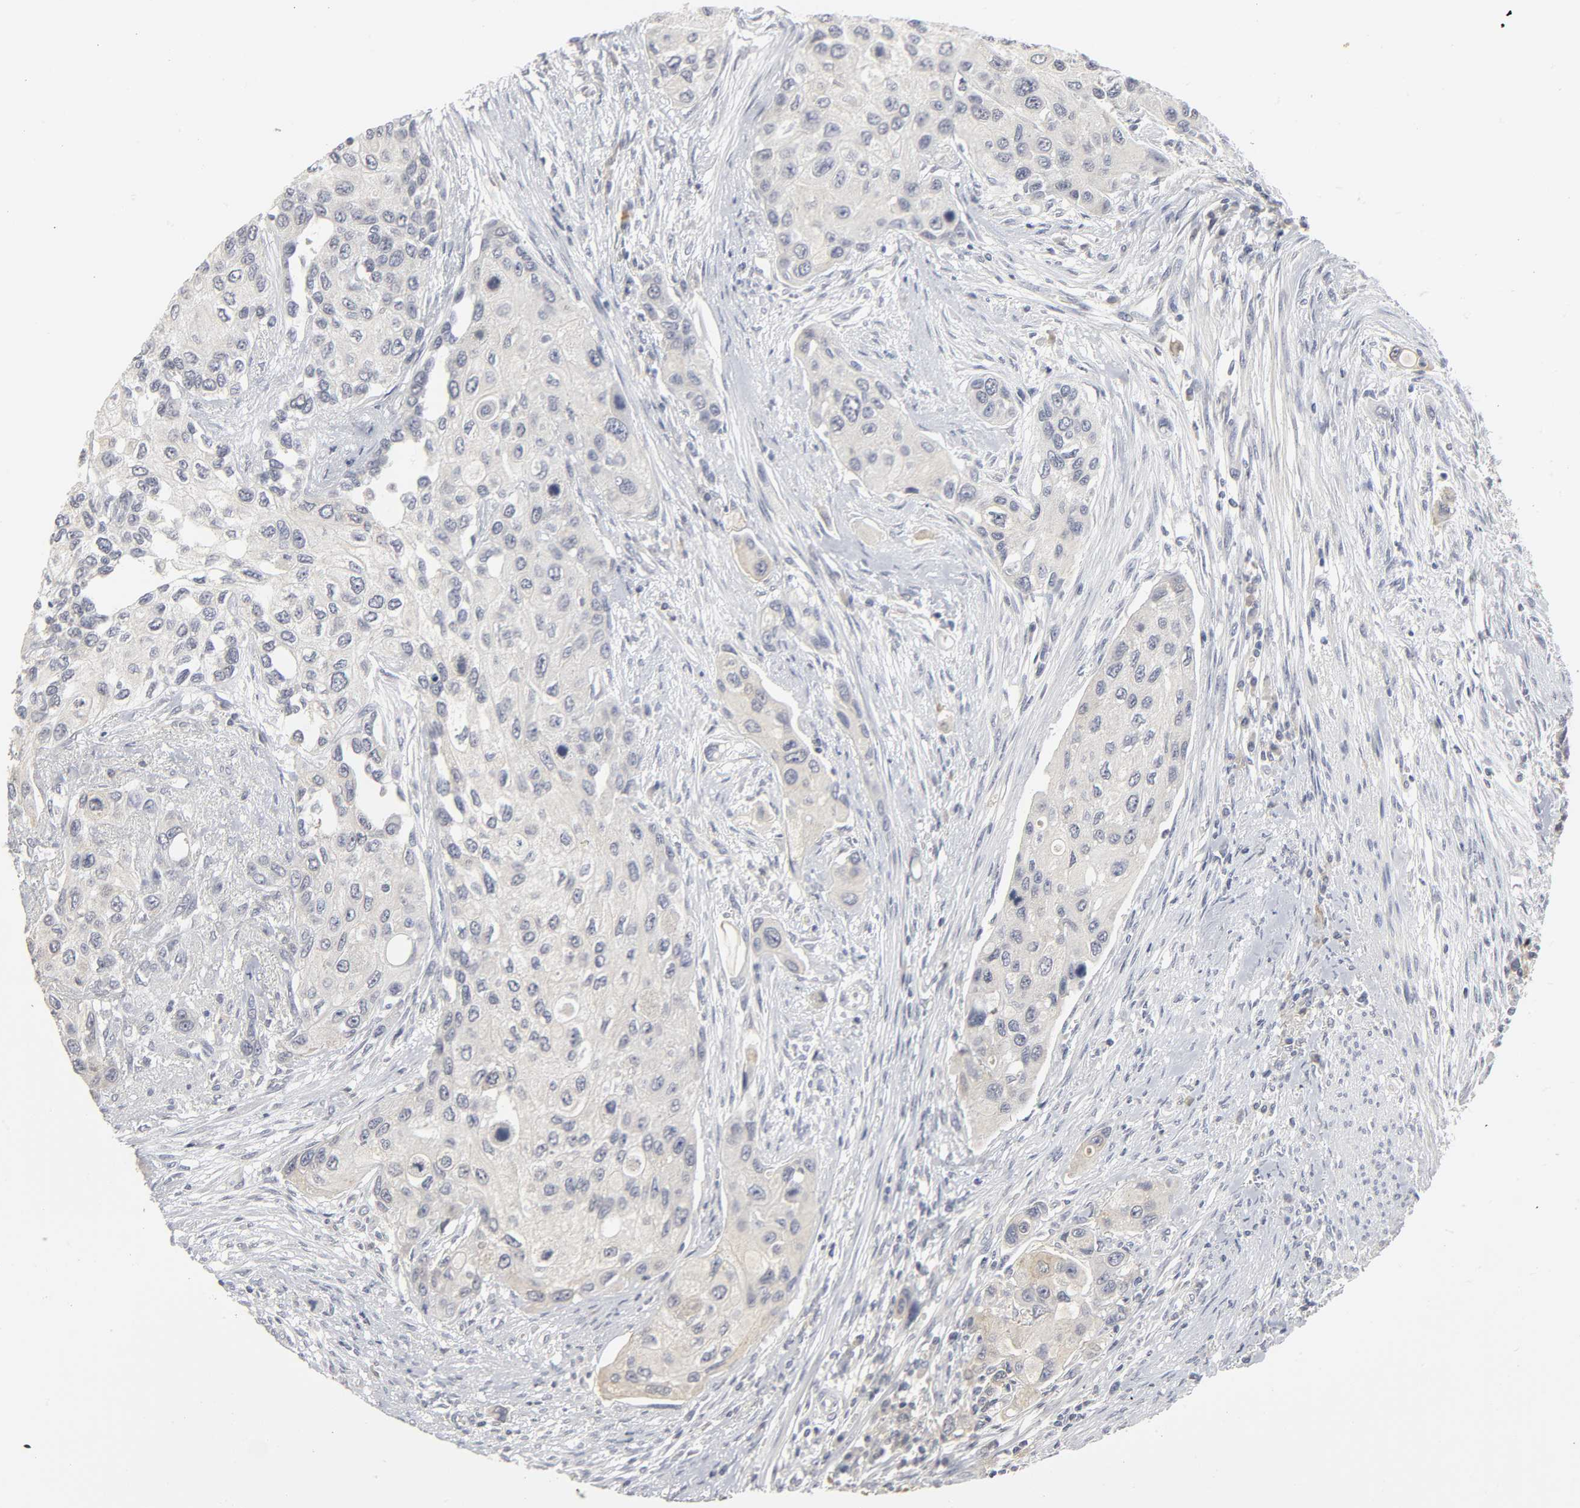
{"staining": {"intensity": "negative", "quantity": "none", "location": "none"}, "tissue": "urothelial cancer", "cell_type": "Tumor cells", "image_type": "cancer", "snomed": [{"axis": "morphology", "description": "Urothelial carcinoma, High grade"}, {"axis": "topography", "description": "Urinary bladder"}], "caption": "Immunohistochemistry (IHC) photomicrograph of high-grade urothelial carcinoma stained for a protein (brown), which reveals no positivity in tumor cells. Nuclei are stained in blue.", "gene": "TCAP", "patient": {"sex": "female", "age": 56}}